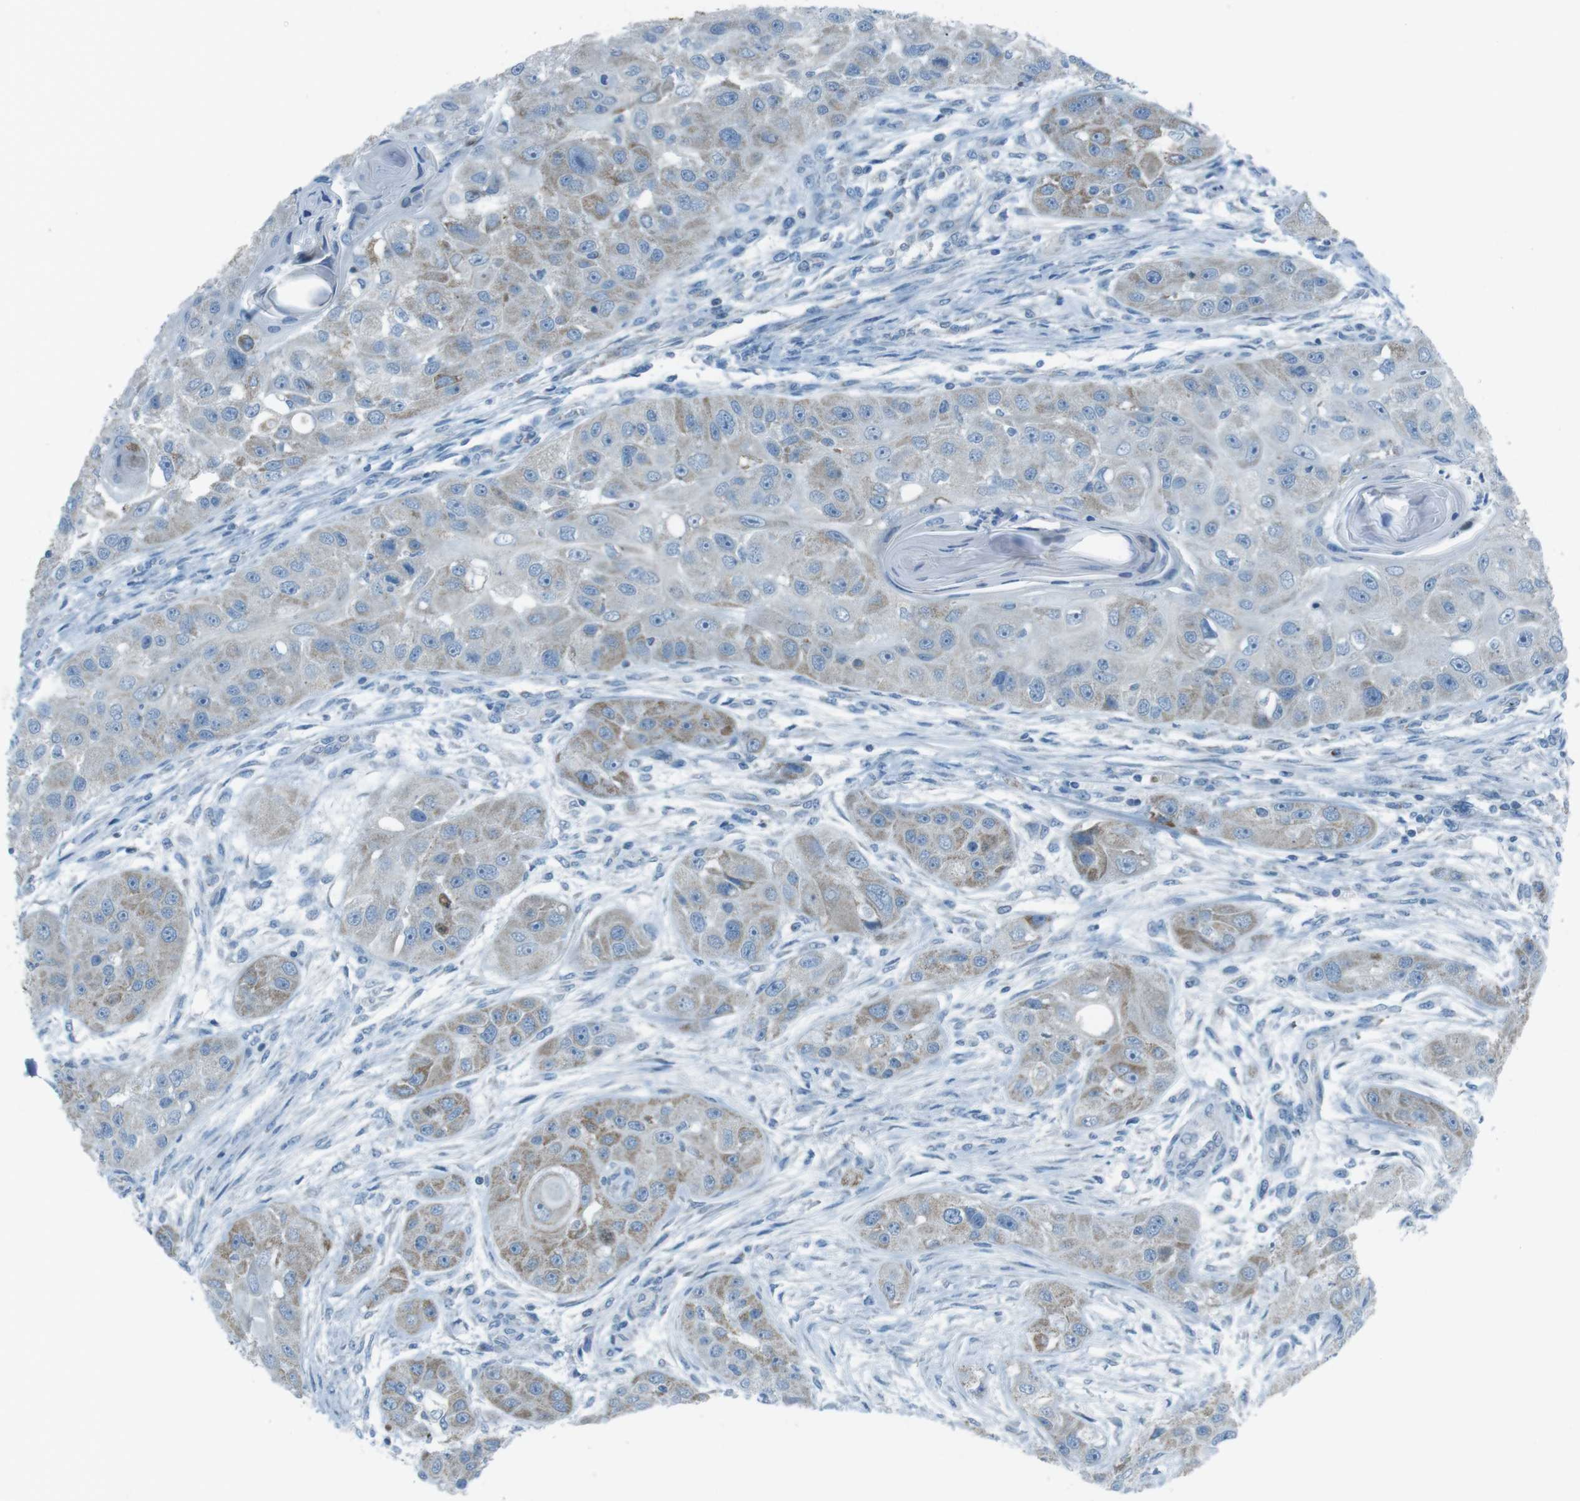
{"staining": {"intensity": "weak", "quantity": "25%-75%", "location": "cytoplasmic/membranous"}, "tissue": "head and neck cancer", "cell_type": "Tumor cells", "image_type": "cancer", "snomed": [{"axis": "morphology", "description": "Normal tissue, NOS"}, {"axis": "morphology", "description": "Squamous cell carcinoma, NOS"}, {"axis": "topography", "description": "Skeletal muscle"}, {"axis": "topography", "description": "Head-Neck"}], "caption": "Head and neck cancer (squamous cell carcinoma) was stained to show a protein in brown. There is low levels of weak cytoplasmic/membranous expression in approximately 25%-75% of tumor cells. Nuclei are stained in blue.", "gene": "DNAJA3", "patient": {"sex": "male", "age": 51}}